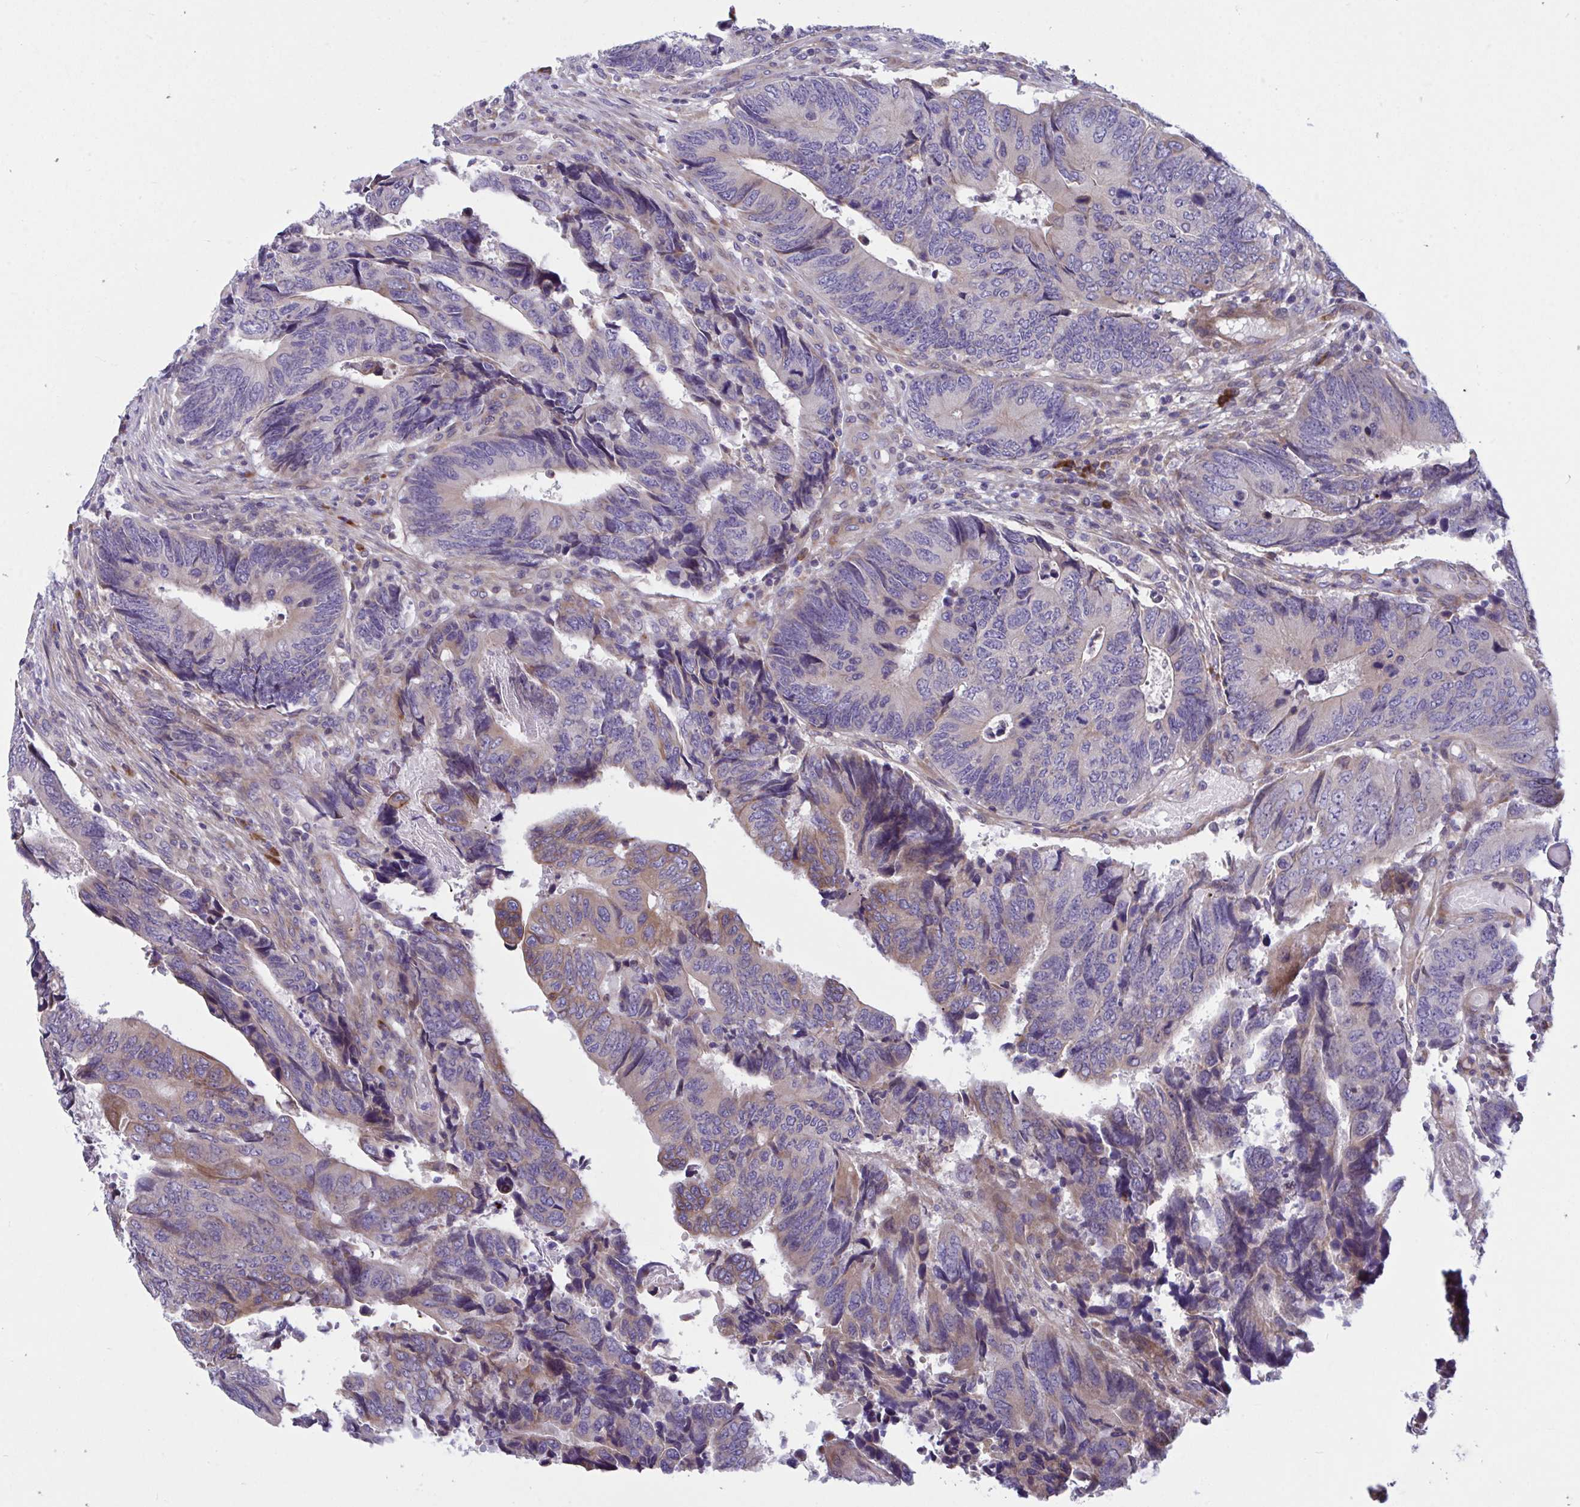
{"staining": {"intensity": "moderate", "quantity": "<25%", "location": "cytoplasmic/membranous"}, "tissue": "colorectal cancer", "cell_type": "Tumor cells", "image_type": "cancer", "snomed": [{"axis": "morphology", "description": "Adenocarcinoma, NOS"}, {"axis": "topography", "description": "Colon"}], "caption": "A low amount of moderate cytoplasmic/membranous expression is present in about <25% of tumor cells in colorectal cancer (adenocarcinoma) tissue.", "gene": "WBP1", "patient": {"sex": "male", "age": 87}}